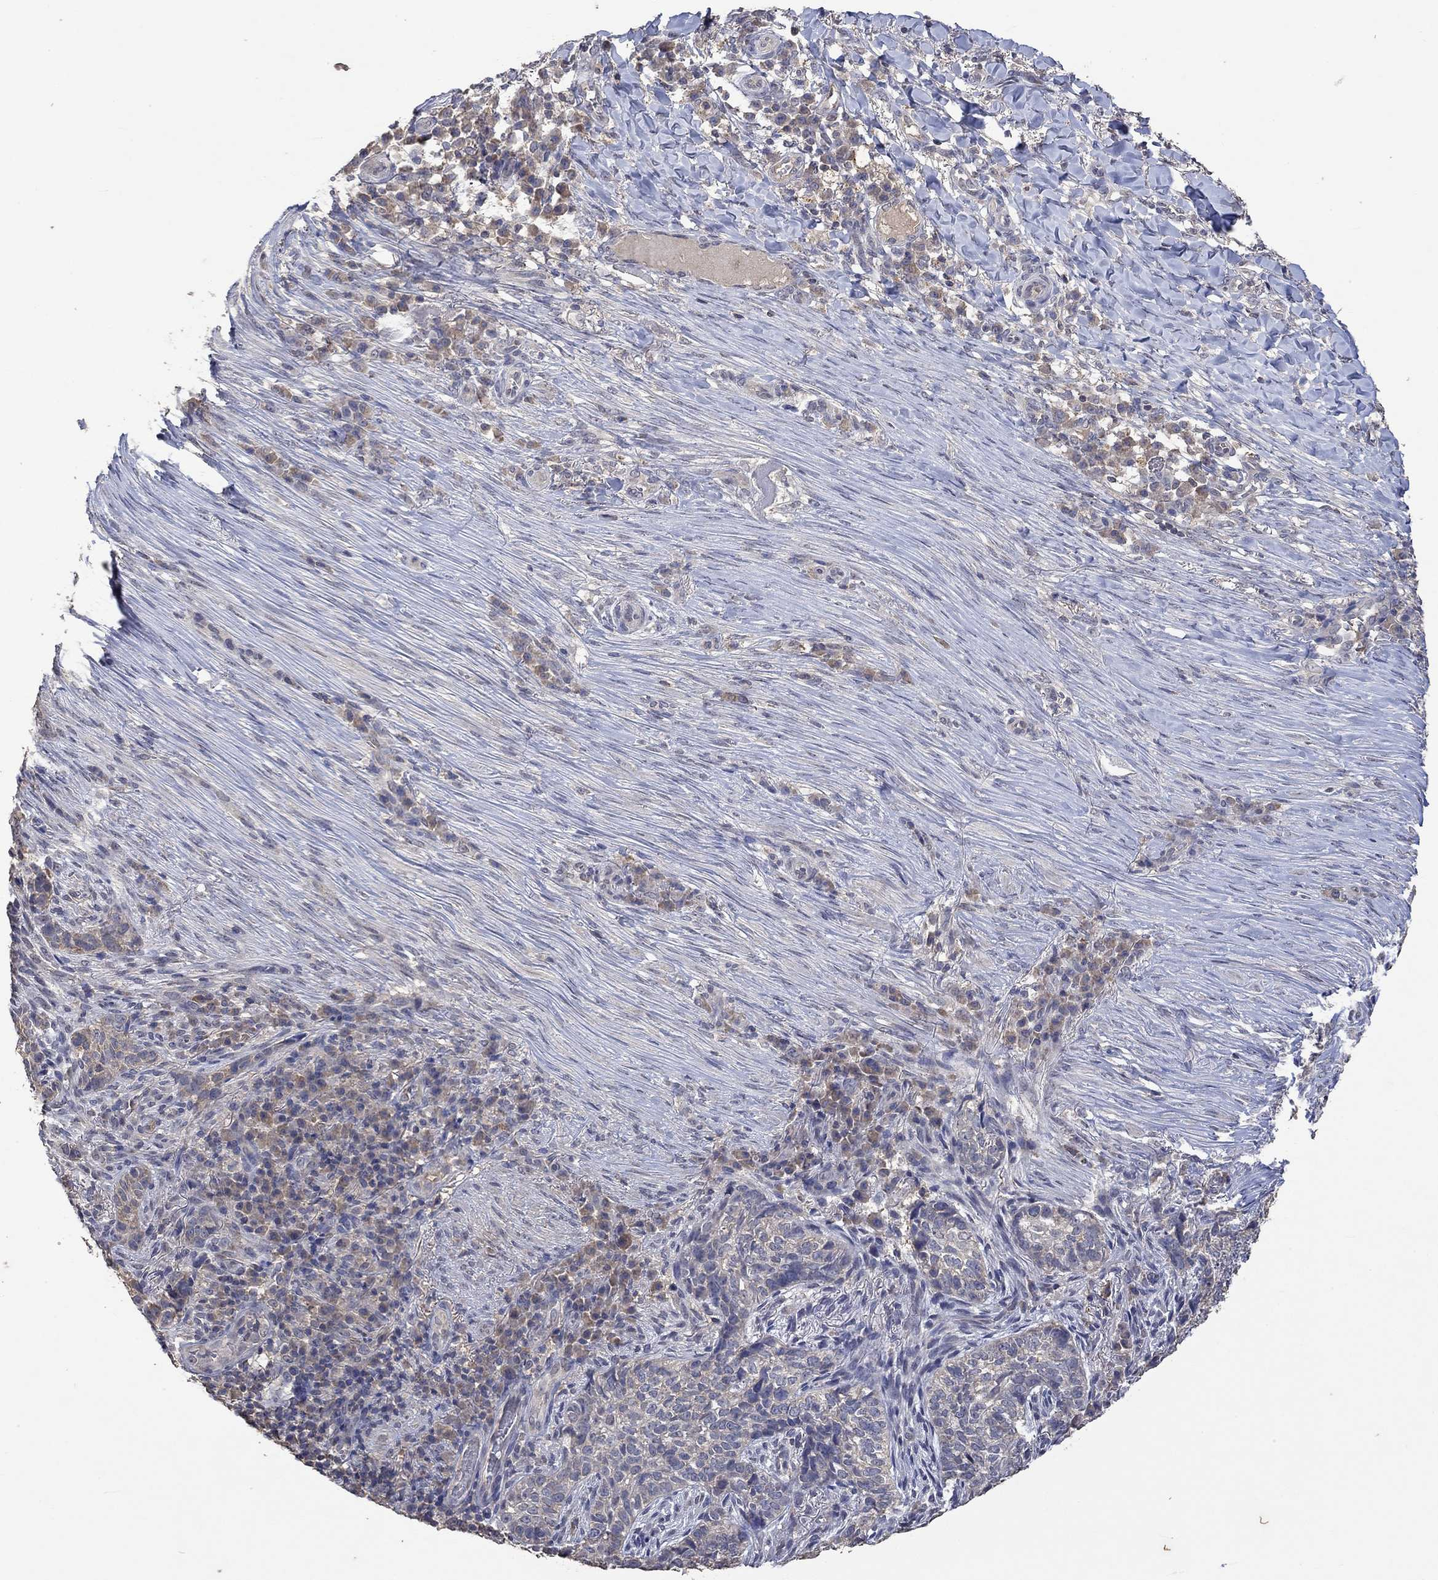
{"staining": {"intensity": "weak", "quantity": "25%-75%", "location": "cytoplasmic/membranous"}, "tissue": "skin cancer", "cell_type": "Tumor cells", "image_type": "cancer", "snomed": [{"axis": "morphology", "description": "Basal cell carcinoma"}, {"axis": "topography", "description": "Skin"}], "caption": "Basal cell carcinoma (skin) was stained to show a protein in brown. There is low levels of weak cytoplasmic/membranous positivity in about 25%-75% of tumor cells. The staining was performed using DAB (3,3'-diaminobenzidine), with brown indicating positive protein expression. Nuclei are stained blue with hematoxylin.", "gene": "PTPN20", "patient": {"sex": "female", "age": 69}}